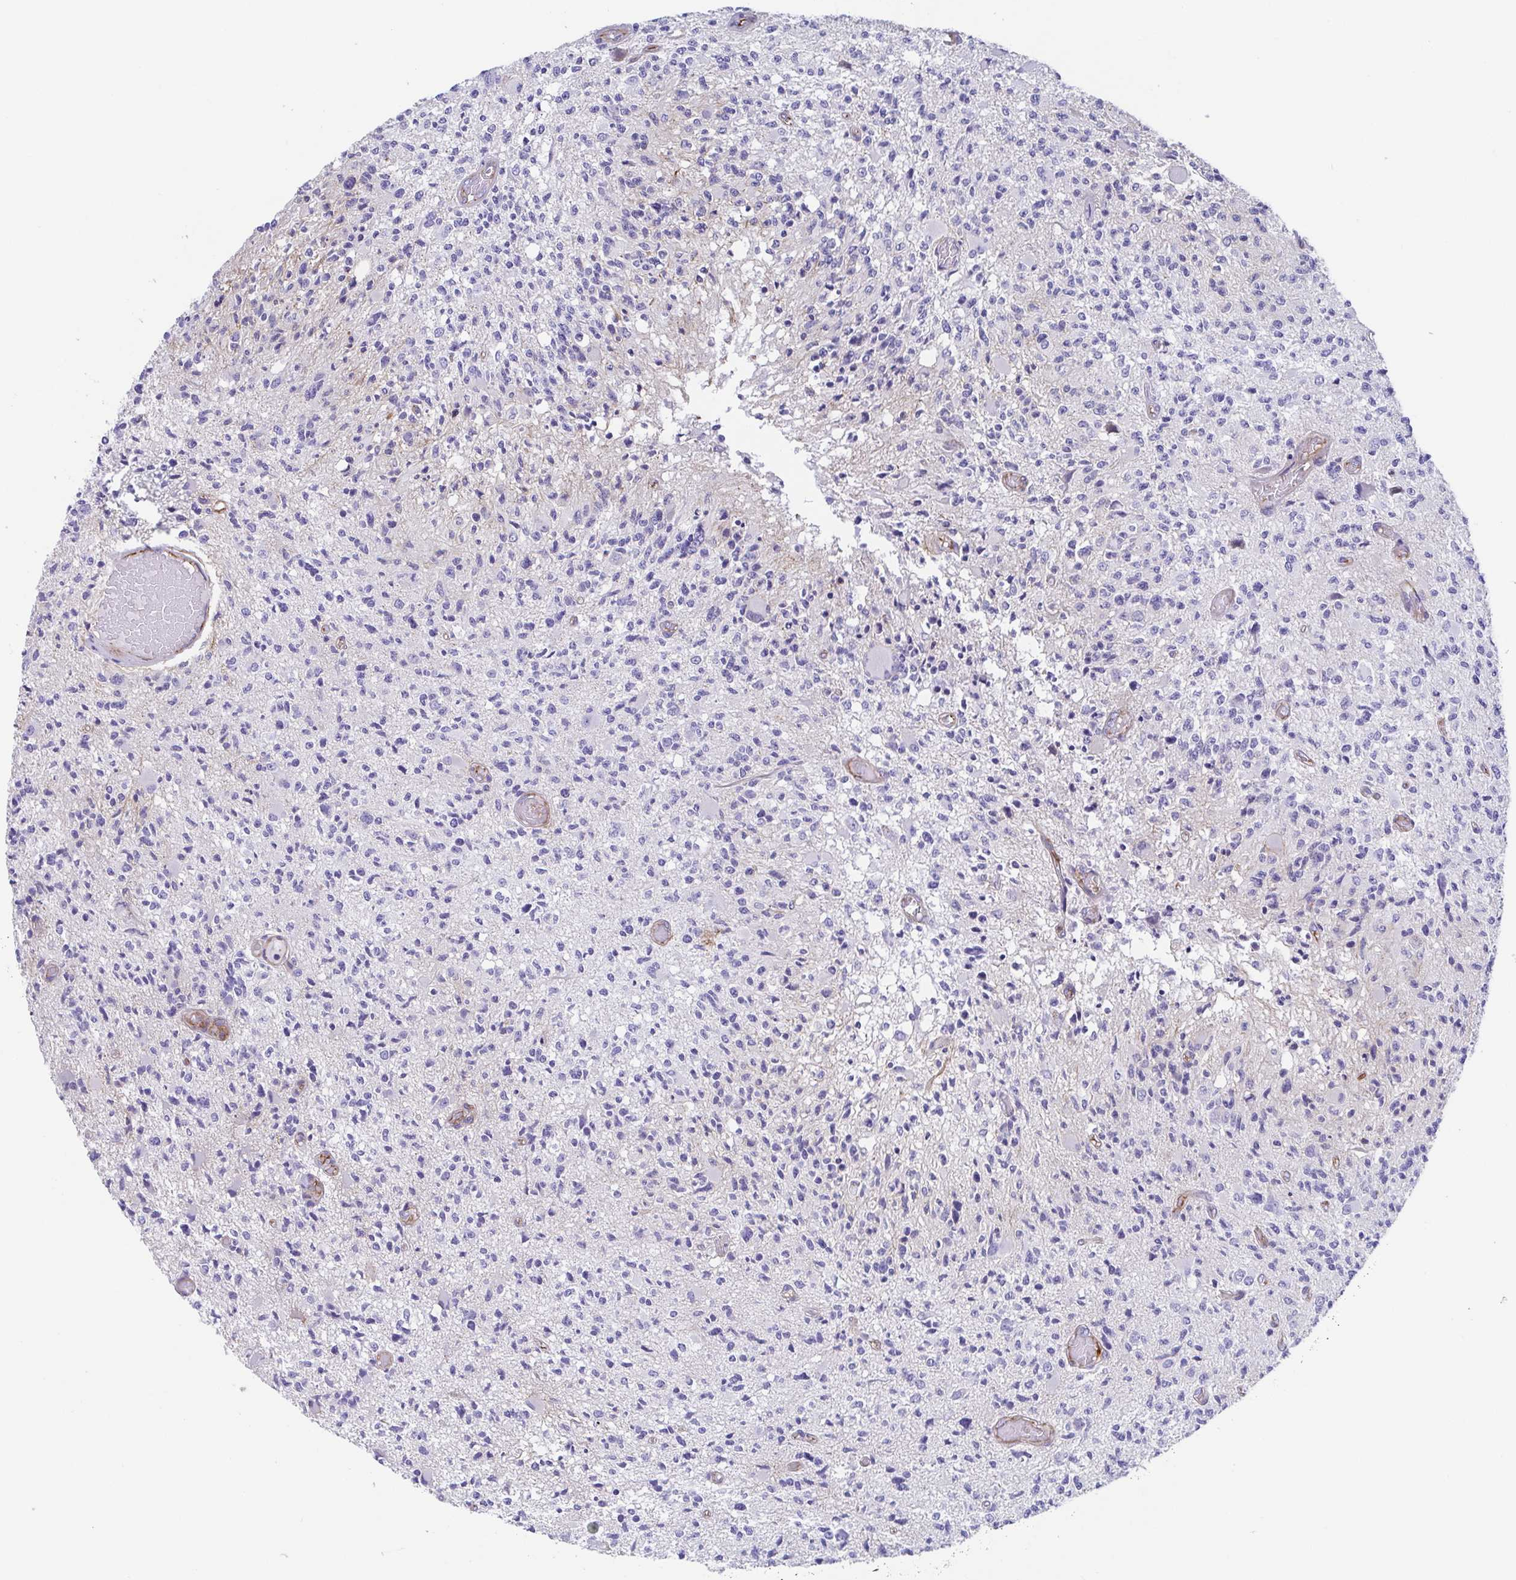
{"staining": {"intensity": "negative", "quantity": "none", "location": "none"}, "tissue": "glioma", "cell_type": "Tumor cells", "image_type": "cancer", "snomed": [{"axis": "morphology", "description": "Glioma, malignant, High grade"}, {"axis": "topography", "description": "Brain"}], "caption": "Immunohistochemistry of human high-grade glioma (malignant) exhibits no staining in tumor cells.", "gene": "TRAM2", "patient": {"sex": "female", "age": 63}}